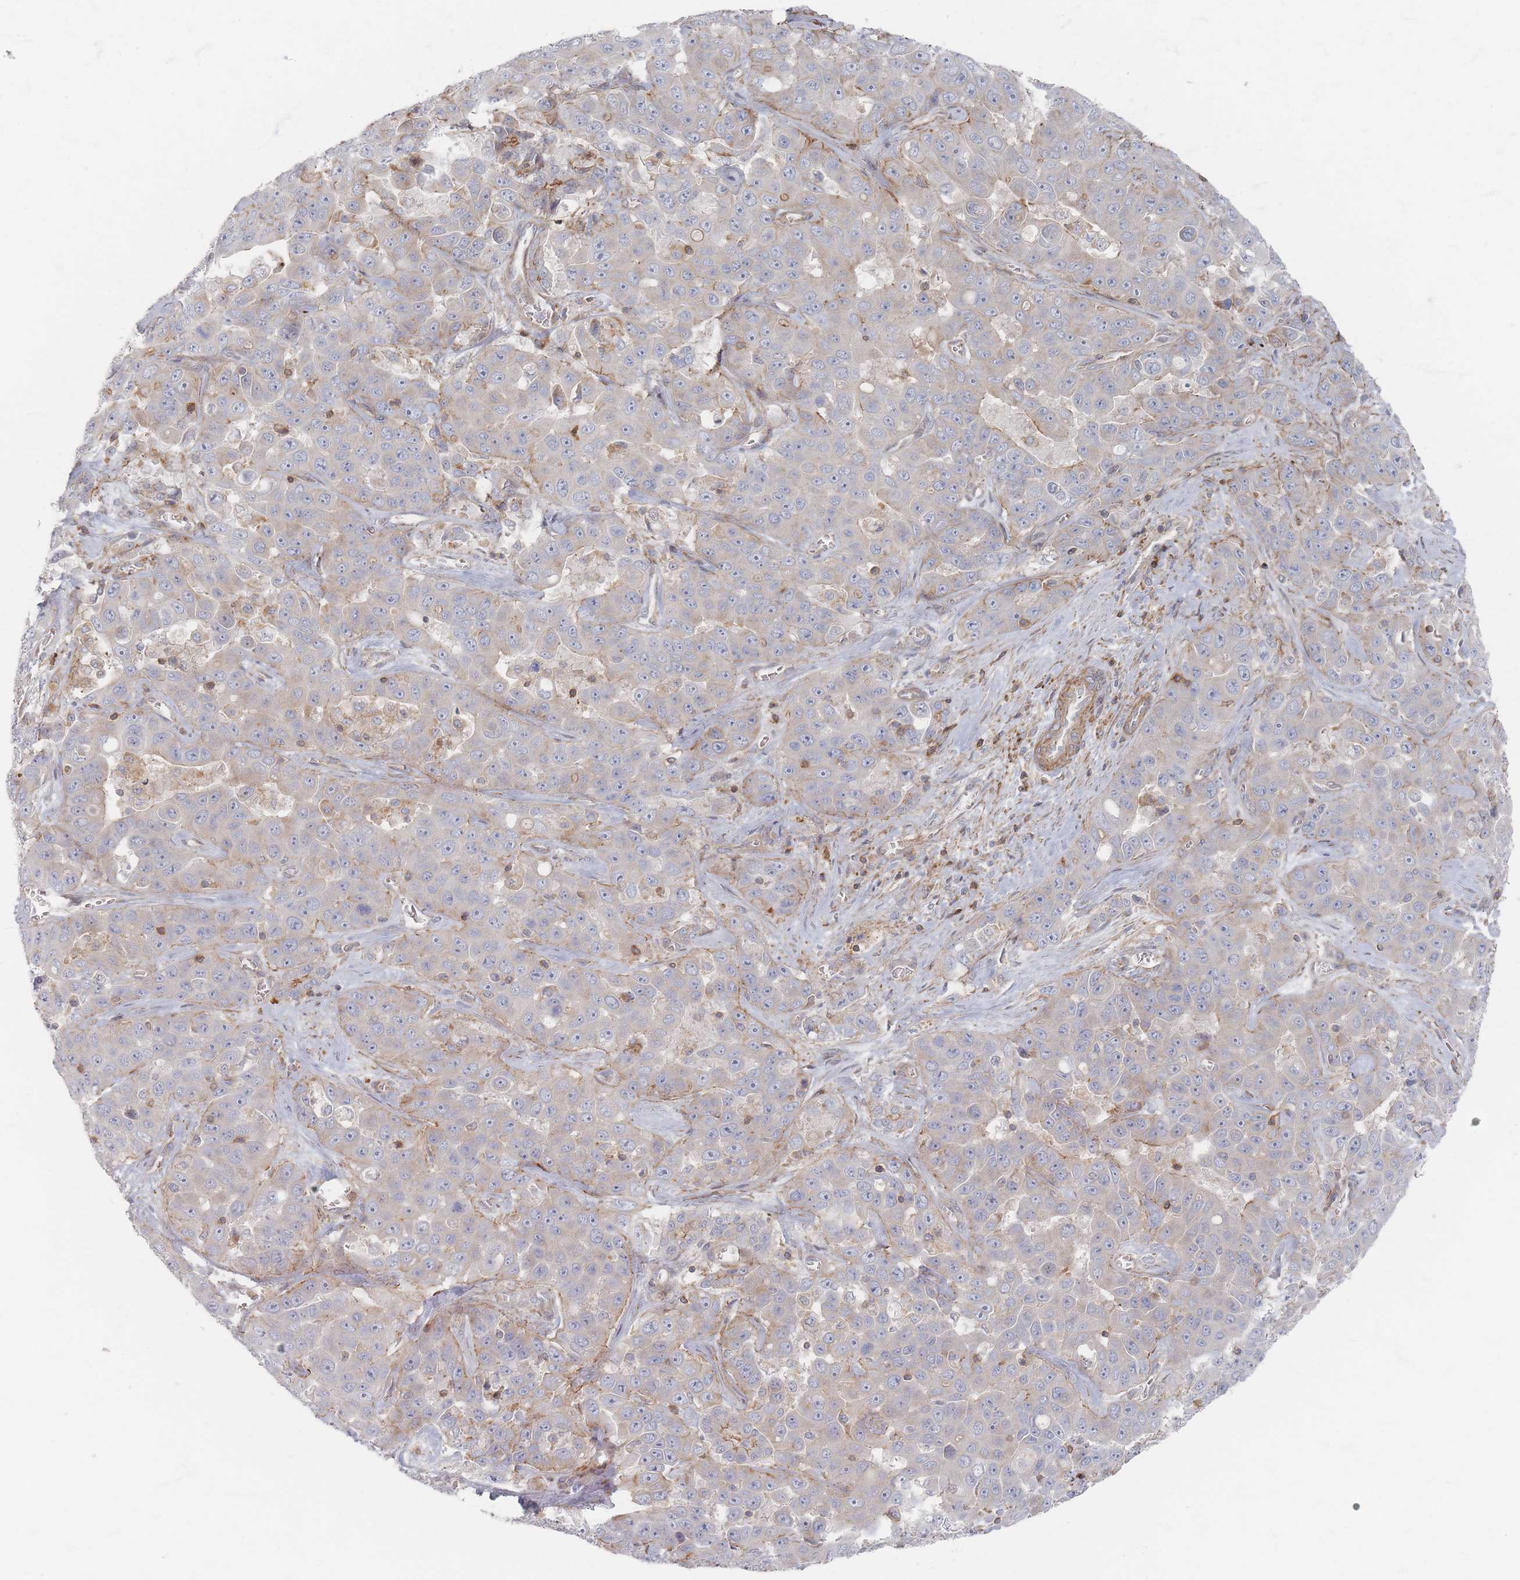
{"staining": {"intensity": "weak", "quantity": "<25%", "location": "cytoplasmic/membranous"}, "tissue": "liver cancer", "cell_type": "Tumor cells", "image_type": "cancer", "snomed": [{"axis": "morphology", "description": "Cholangiocarcinoma"}, {"axis": "topography", "description": "Liver"}], "caption": "IHC histopathology image of neoplastic tissue: human liver cancer stained with DAB demonstrates no significant protein positivity in tumor cells.", "gene": "ZNF852", "patient": {"sex": "female", "age": 52}}